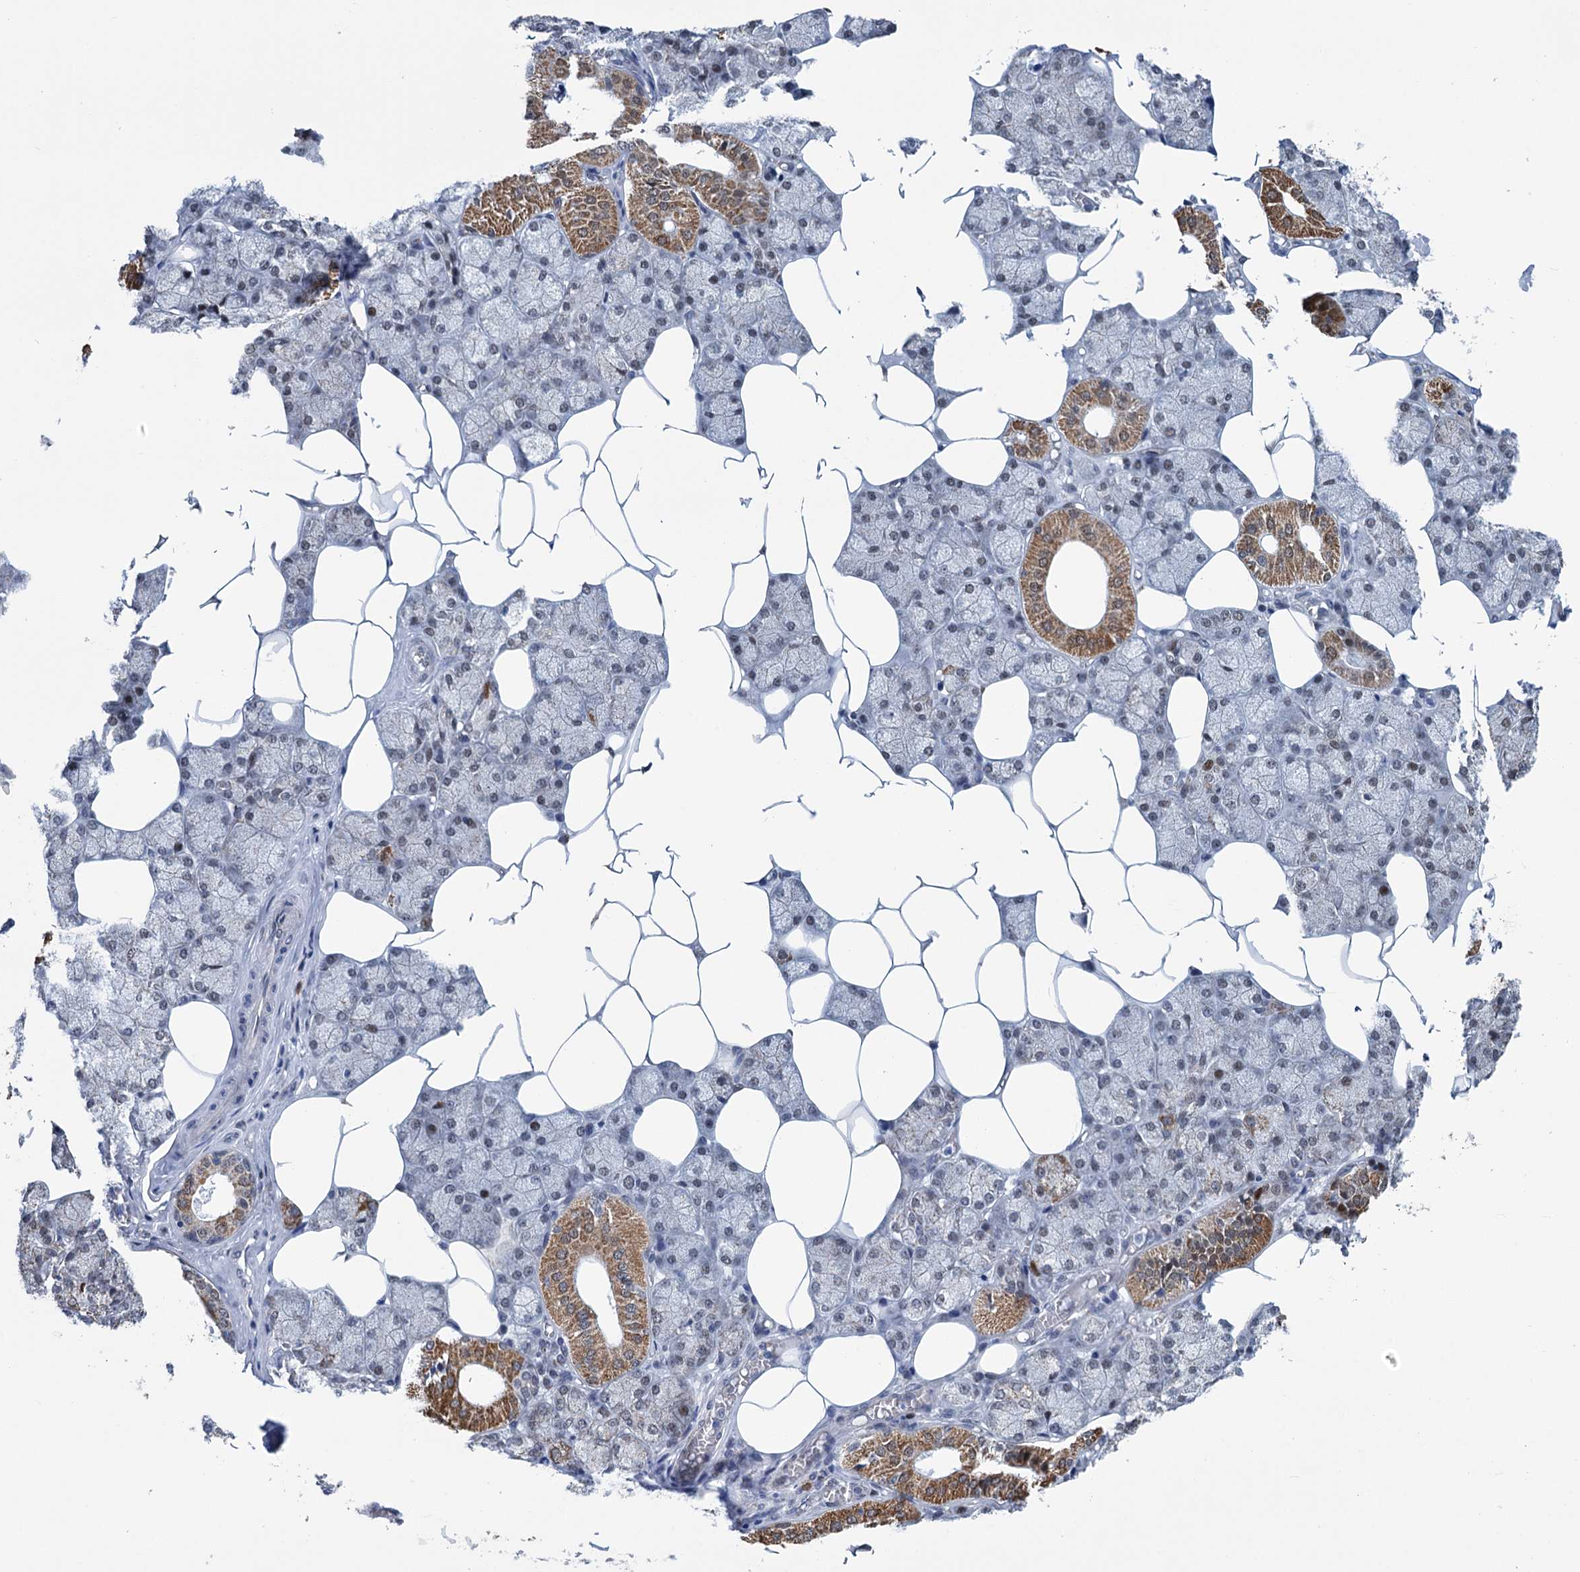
{"staining": {"intensity": "strong", "quantity": "25%-75%", "location": "cytoplasmic/membranous,nuclear"}, "tissue": "salivary gland", "cell_type": "Glandular cells", "image_type": "normal", "snomed": [{"axis": "morphology", "description": "Normal tissue, NOS"}, {"axis": "topography", "description": "Salivary gland"}], "caption": "Strong cytoplasmic/membranous,nuclear staining for a protein is present in about 25%-75% of glandular cells of benign salivary gland using immunohistochemistry.", "gene": "MORN3", "patient": {"sex": "male", "age": 62}}